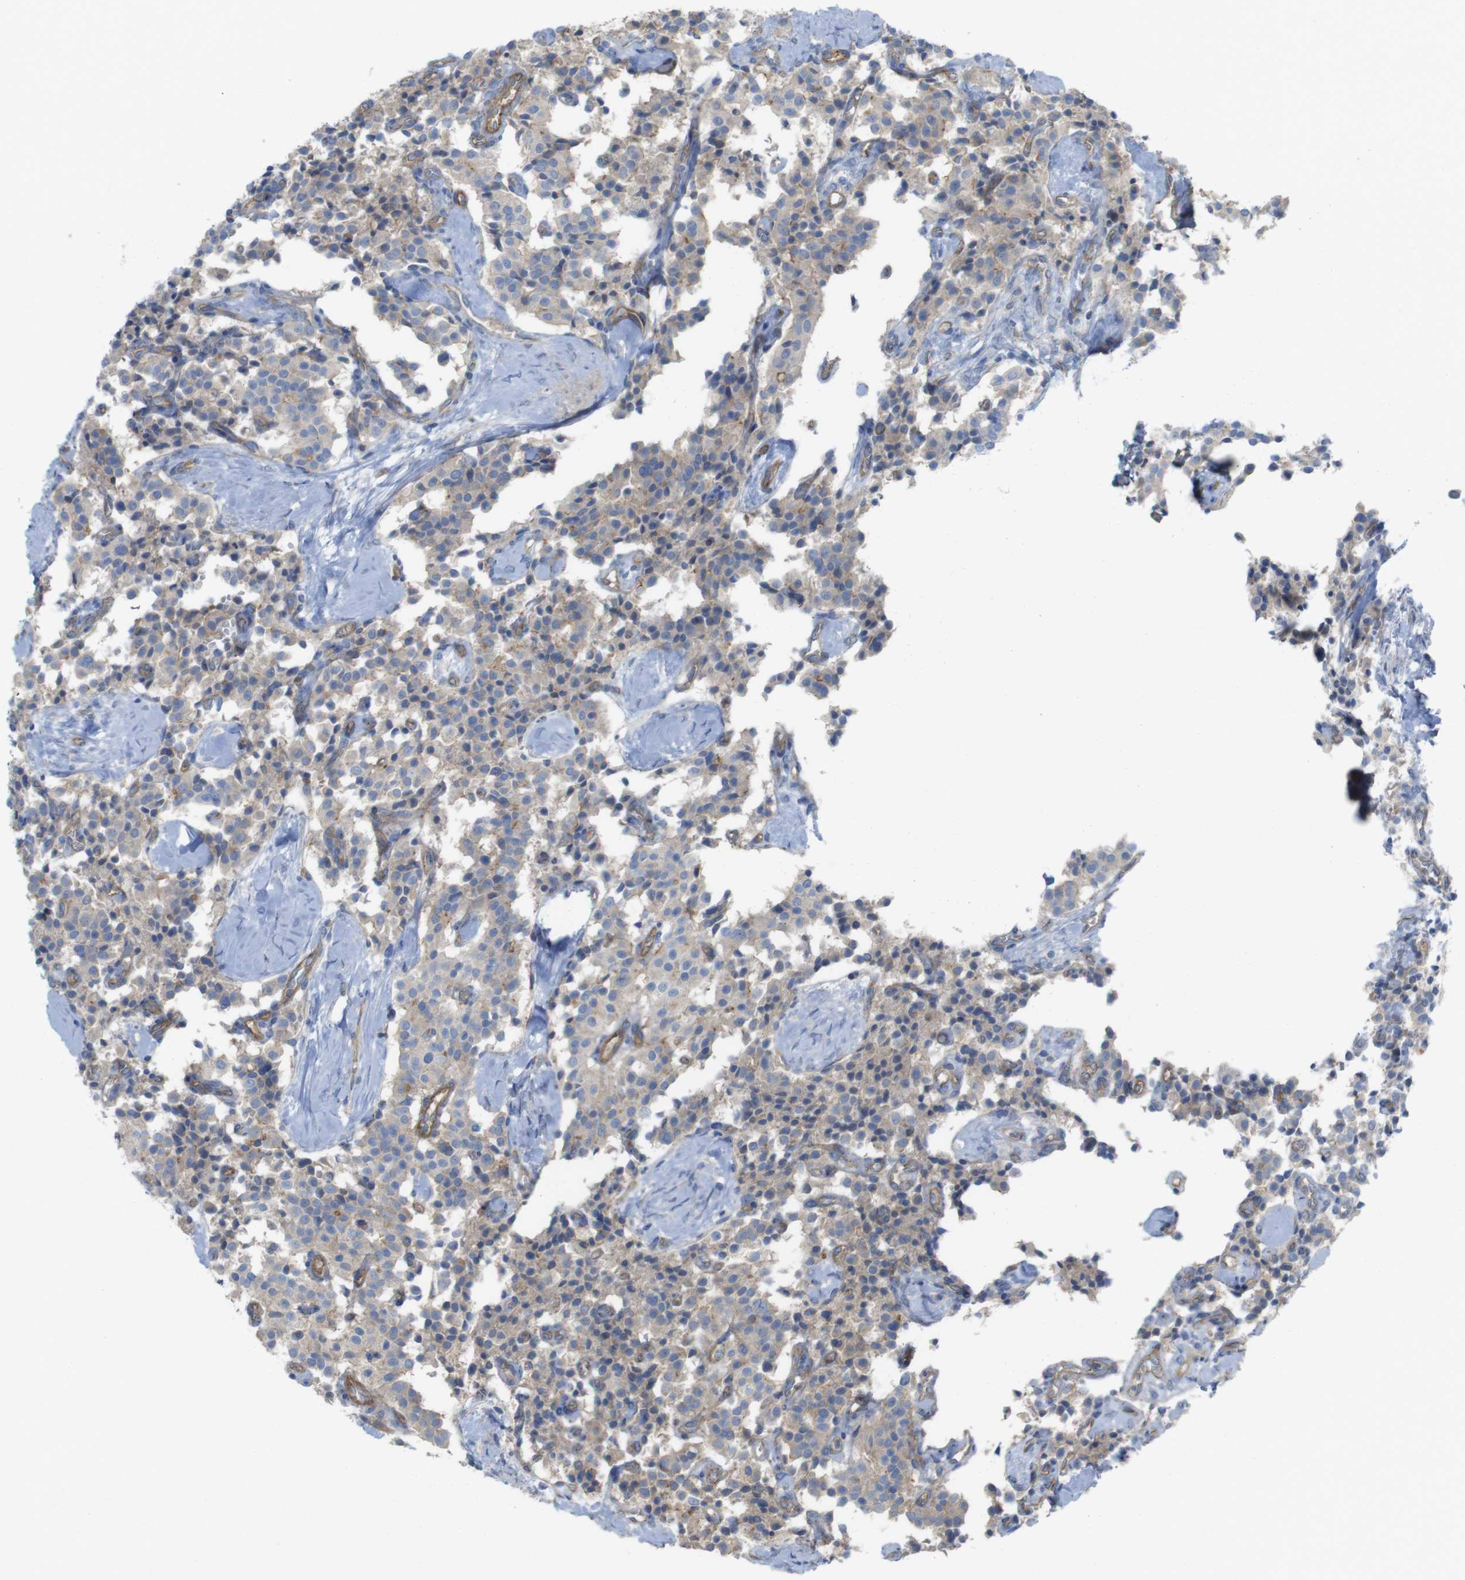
{"staining": {"intensity": "weak", "quantity": ">75%", "location": "cytoplasmic/membranous"}, "tissue": "carcinoid", "cell_type": "Tumor cells", "image_type": "cancer", "snomed": [{"axis": "morphology", "description": "Carcinoid, malignant, NOS"}, {"axis": "topography", "description": "Lung"}], "caption": "Protein analysis of carcinoid (malignant) tissue reveals weak cytoplasmic/membranous positivity in approximately >75% of tumor cells.", "gene": "PREX2", "patient": {"sex": "male", "age": 30}}